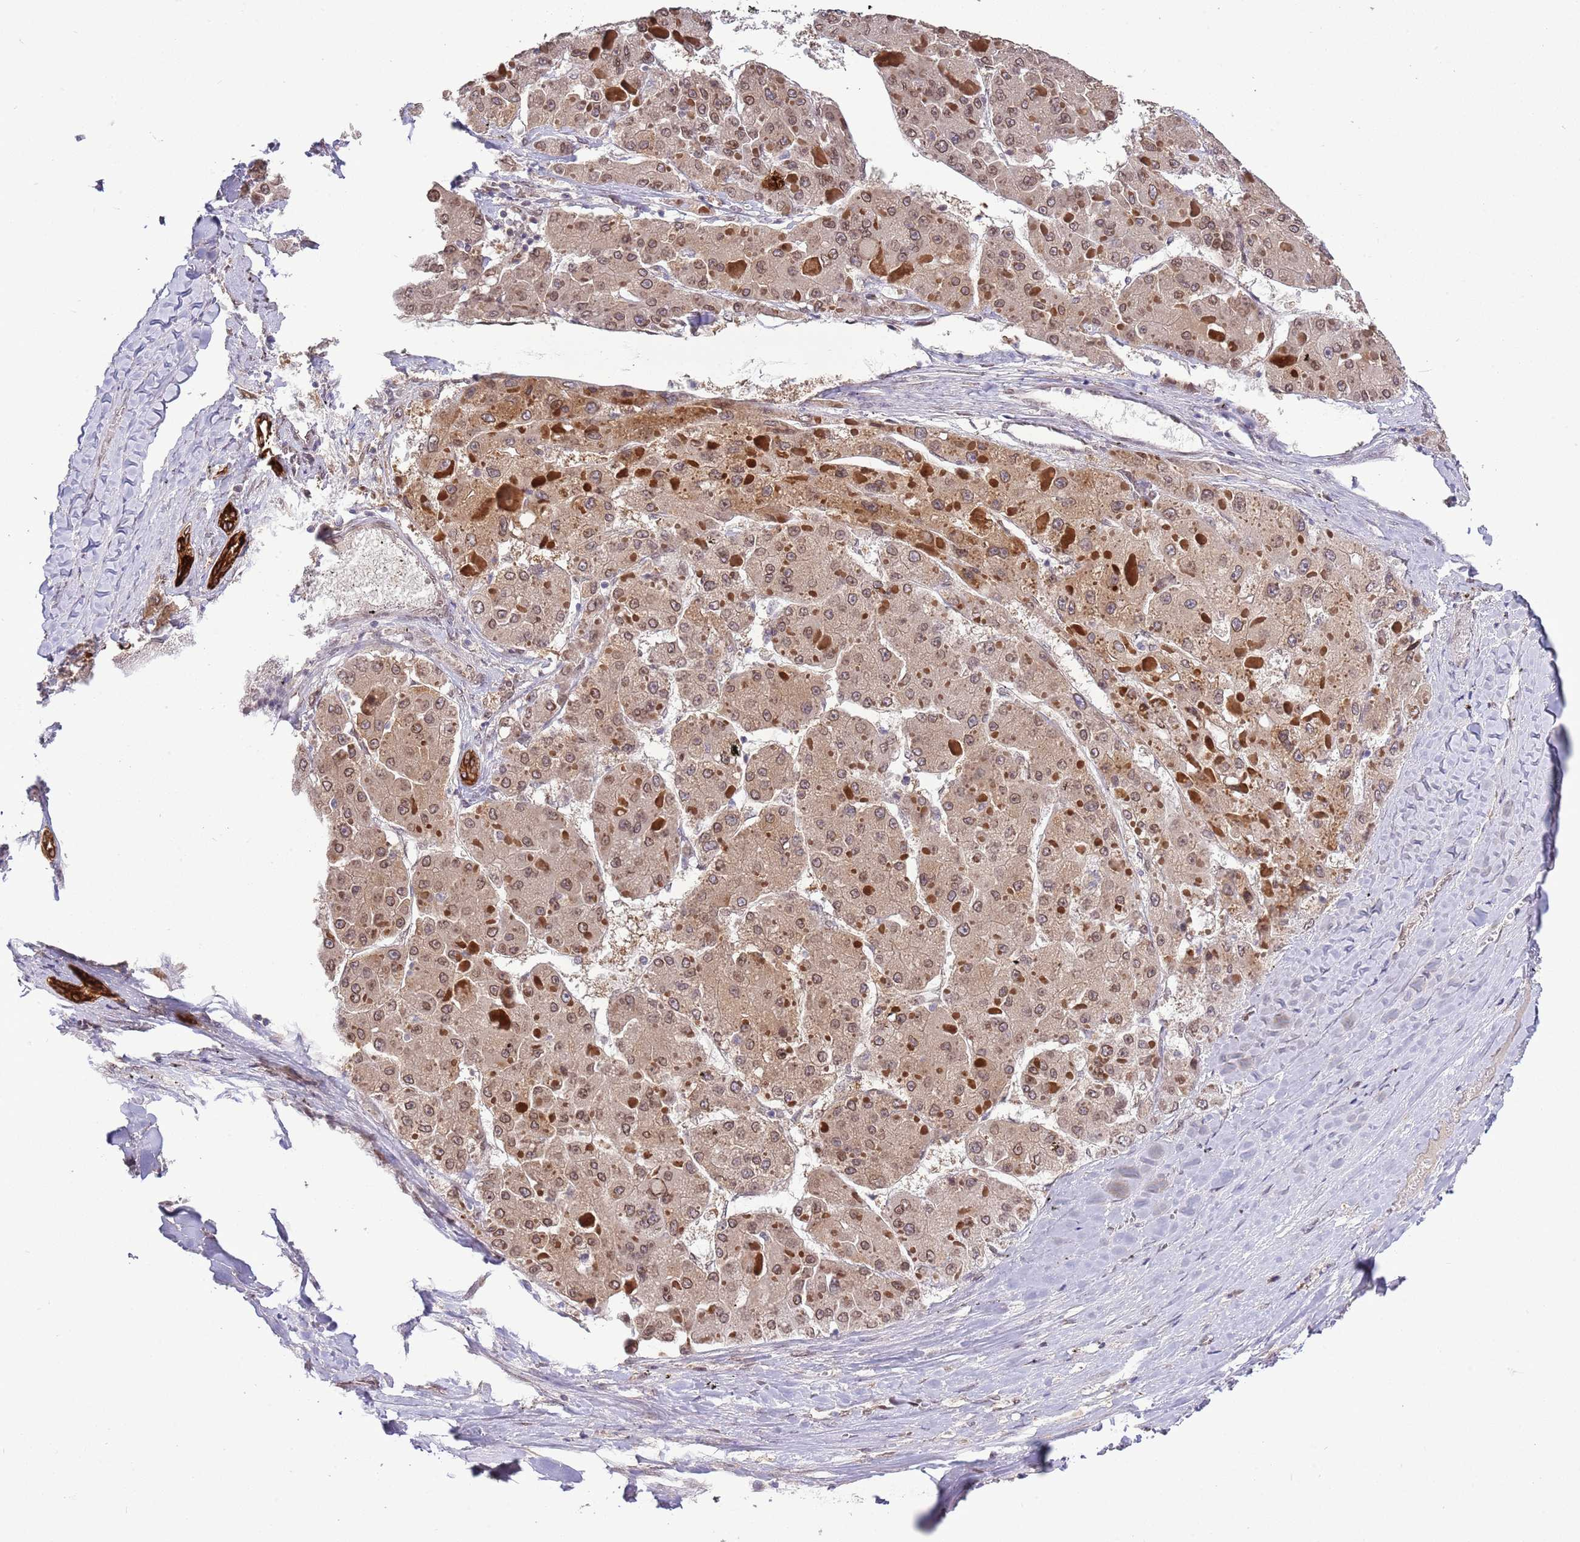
{"staining": {"intensity": "moderate", "quantity": ">75%", "location": "cytoplasmic/membranous,nuclear"}, "tissue": "liver cancer", "cell_type": "Tumor cells", "image_type": "cancer", "snomed": [{"axis": "morphology", "description": "Carcinoma, Hepatocellular, NOS"}, {"axis": "topography", "description": "Liver"}], "caption": "The histopathology image reveals immunohistochemical staining of liver hepatocellular carcinoma. There is moderate cytoplasmic/membranous and nuclear expression is present in approximately >75% of tumor cells.", "gene": "ZNF665", "patient": {"sex": "female", "age": 73}}